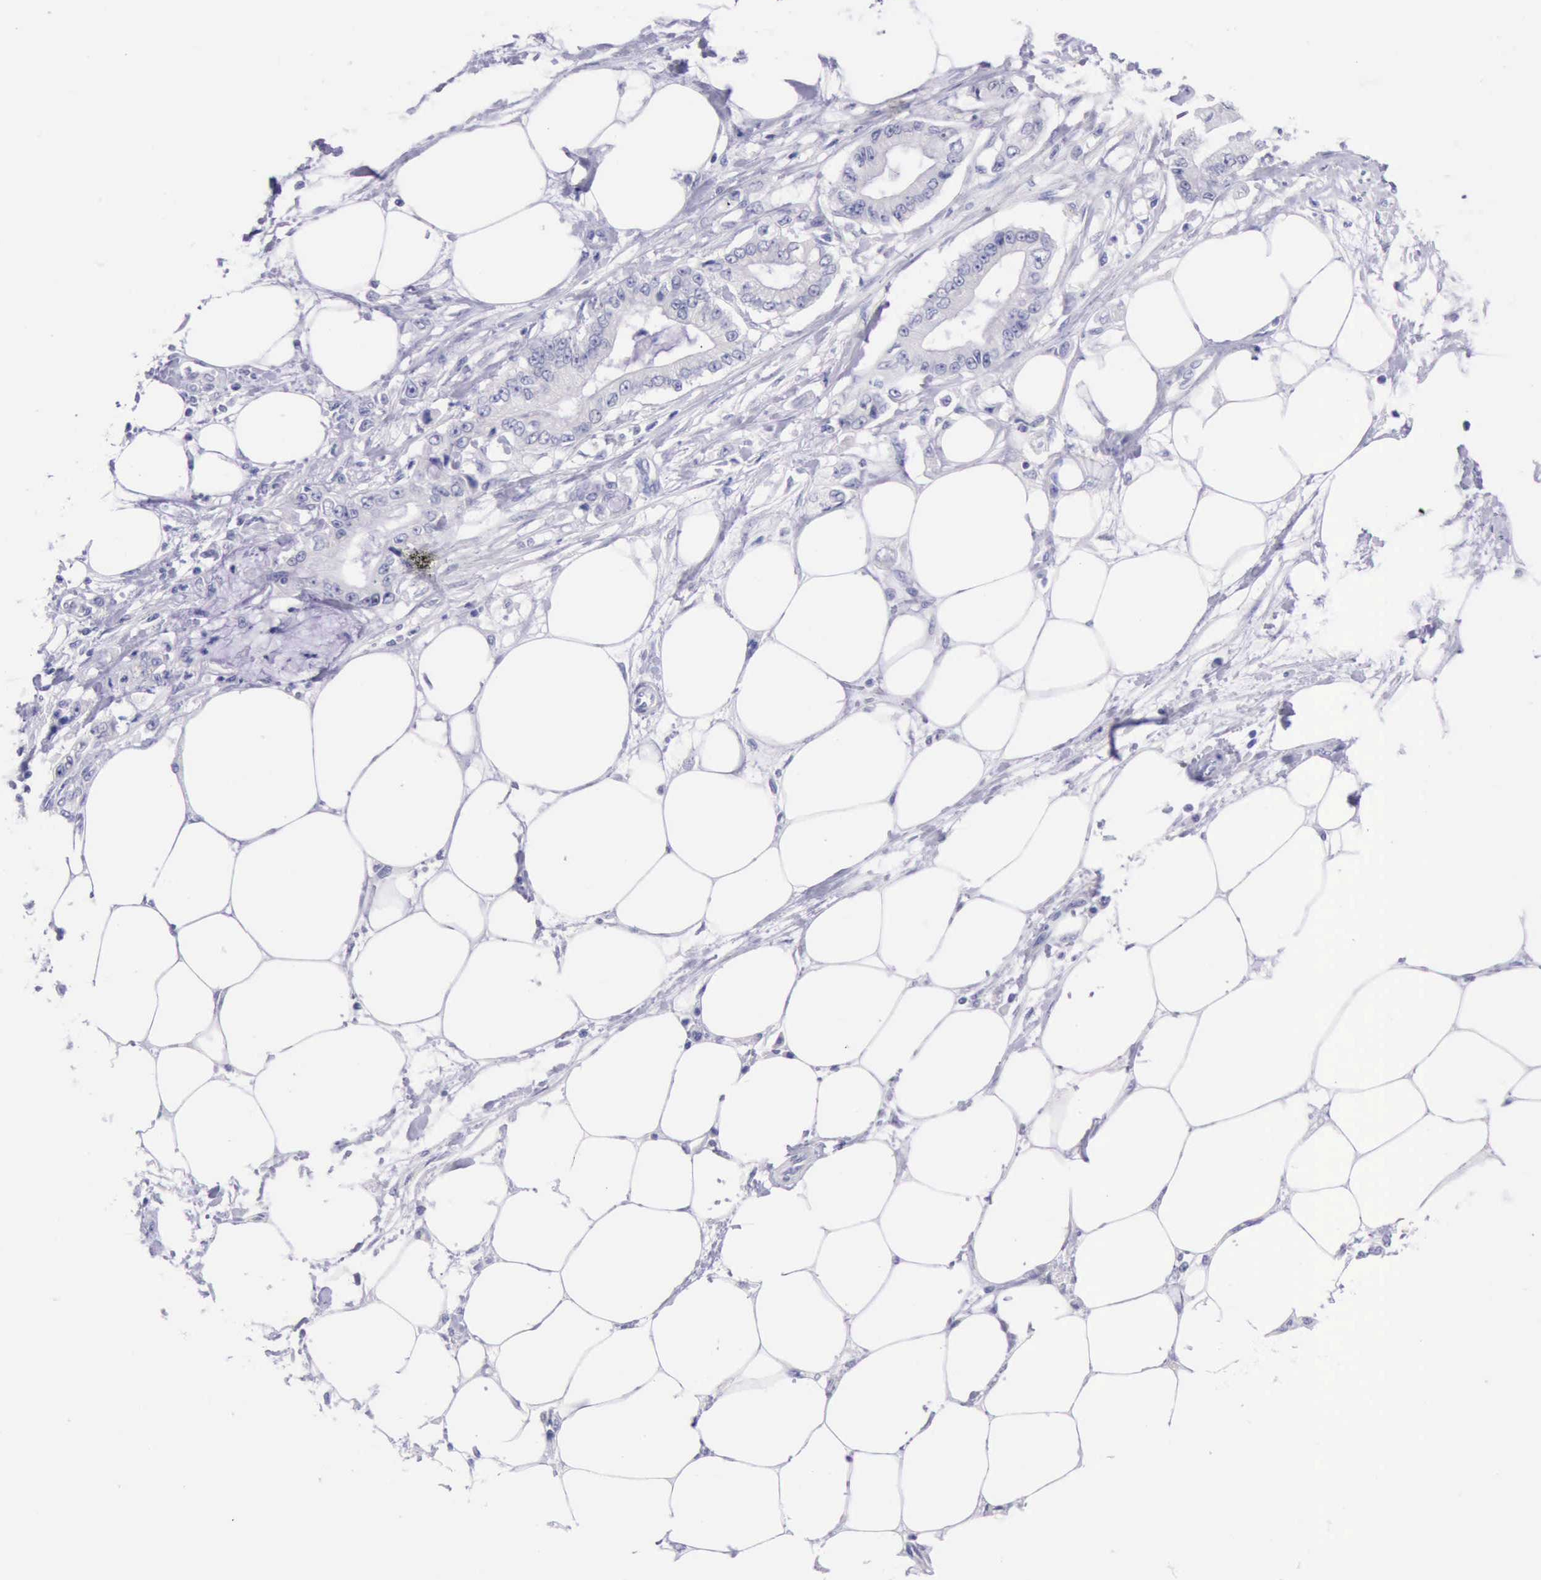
{"staining": {"intensity": "negative", "quantity": "none", "location": "none"}, "tissue": "pancreatic cancer", "cell_type": "Tumor cells", "image_type": "cancer", "snomed": [{"axis": "morphology", "description": "Adenocarcinoma, NOS"}, {"axis": "topography", "description": "Pancreas"}, {"axis": "topography", "description": "Stomach, upper"}], "caption": "Immunohistochemical staining of pancreatic cancer displays no significant staining in tumor cells.", "gene": "LRFN5", "patient": {"sex": "male", "age": 77}}